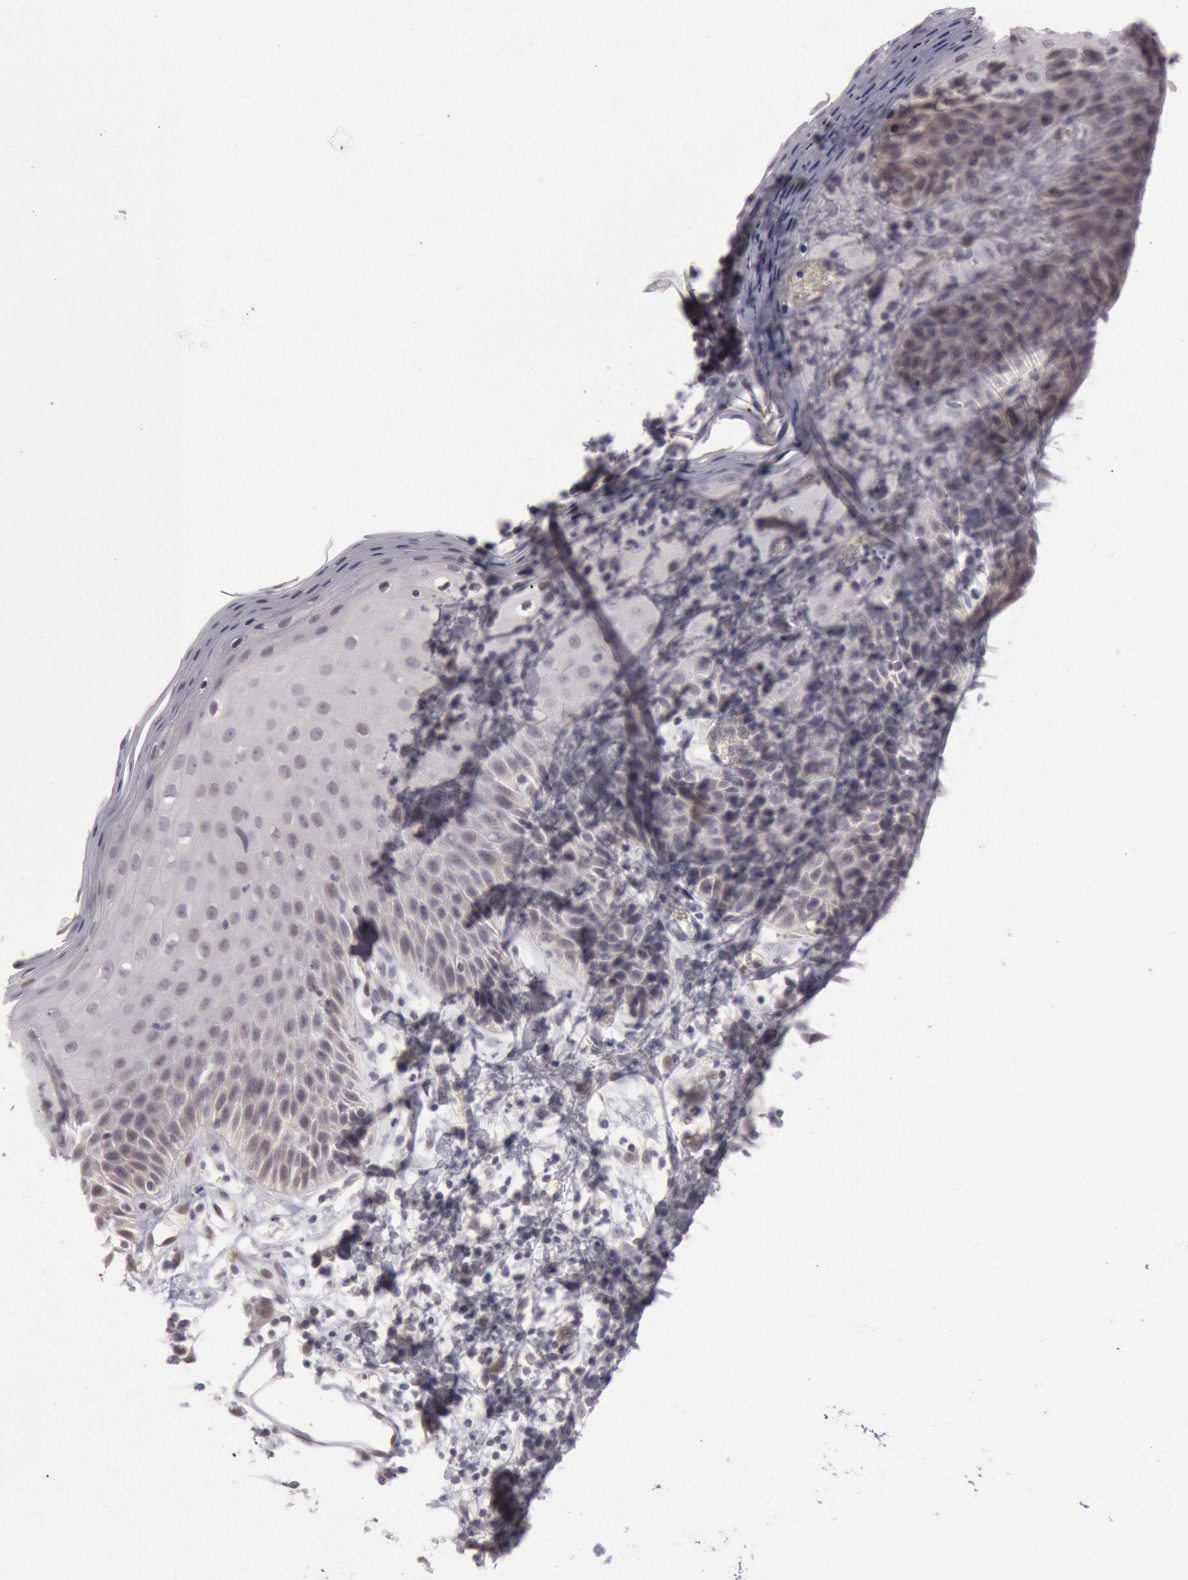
{"staining": {"intensity": "weak", "quantity": "<25%", "location": "cytoplasmic/membranous"}, "tissue": "skin", "cell_type": "Epidermal cells", "image_type": "normal", "snomed": [{"axis": "morphology", "description": "Normal tissue, NOS"}, {"axis": "topography", "description": "Vulva"}, {"axis": "topography", "description": "Peripheral nerve tissue"}], "caption": "Immunohistochemistry (IHC) histopathology image of normal human skin stained for a protein (brown), which demonstrates no positivity in epidermal cells. (DAB immunohistochemistry visualized using brightfield microscopy, high magnification).", "gene": "JOSD1", "patient": {"sex": "female", "age": 68}}